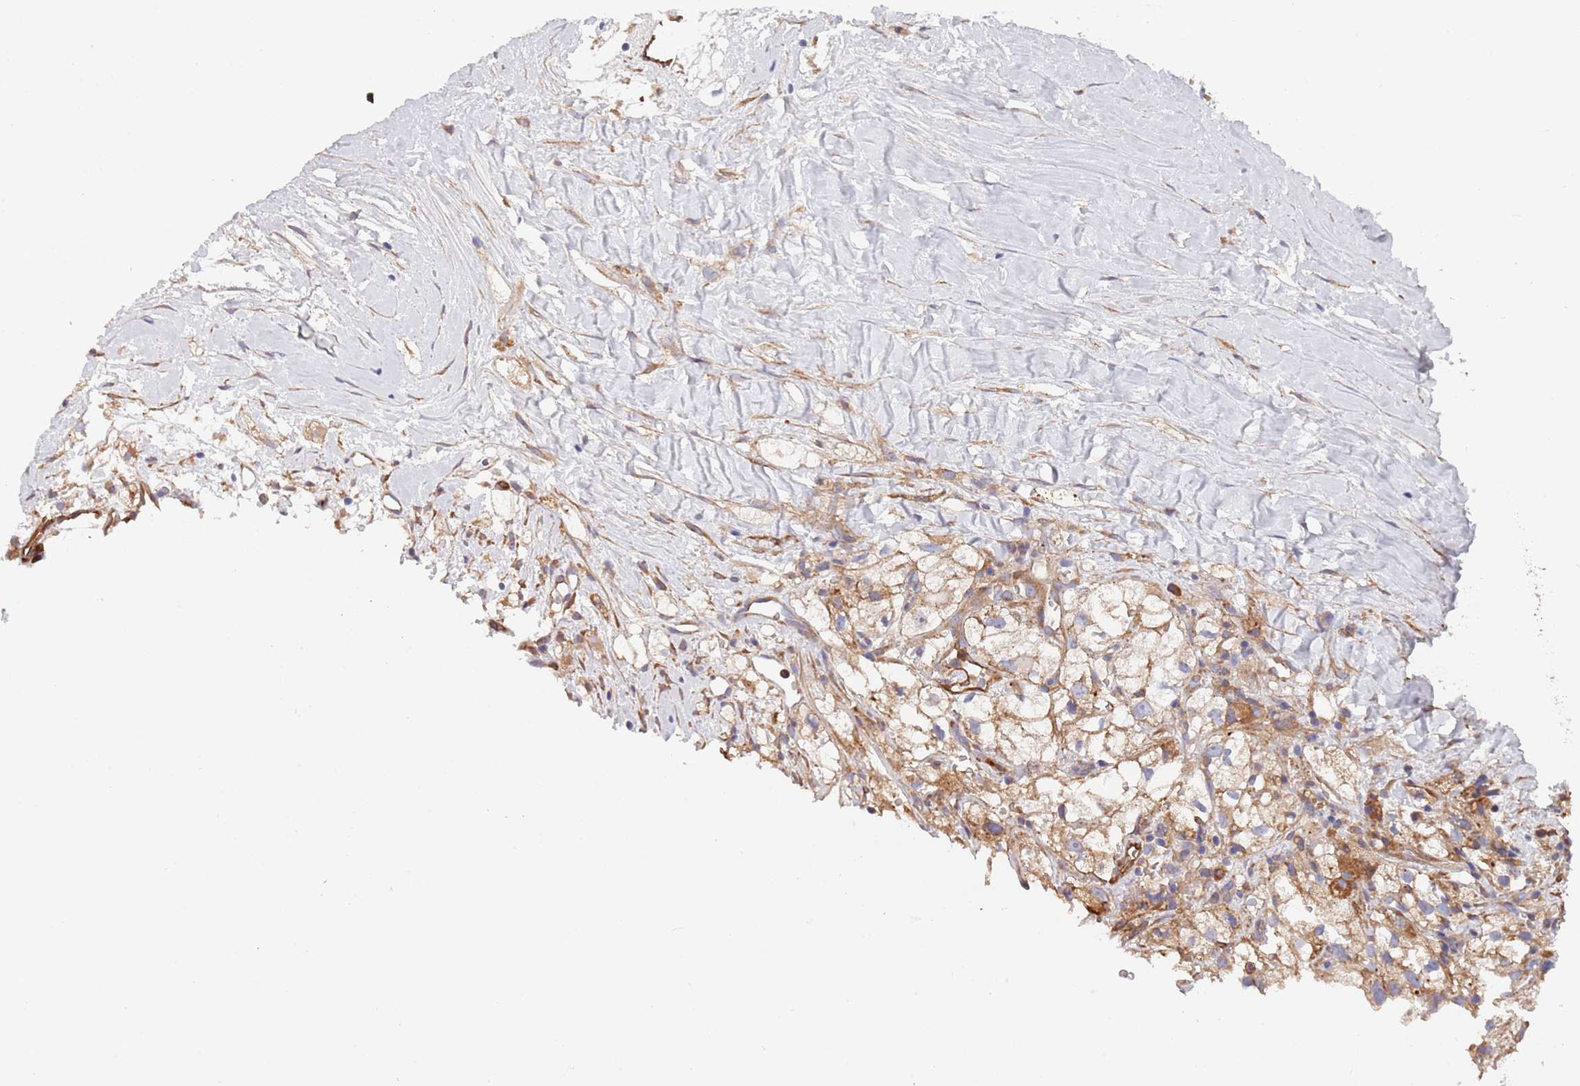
{"staining": {"intensity": "moderate", "quantity": "25%-75%", "location": "cytoplasmic/membranous"}, "tissue": "renal cancer", "cell_type": "Tumor cells", "image_type": "cancer", "snomed": [{"axis": "morphology", "description": "Adenocarcinoma, NOS"}, {"axis": "topography", "description": "Kidney"}], "caption": "Immunohistochemical staining of renal cancer (adenocarcinoma) shows moderate cytoplasmic/membranous protein staining in approximately 25%-75% of tumor cells.", "gene": "DCUN1D3", "patient": {"sex": "male", "age": 59}}